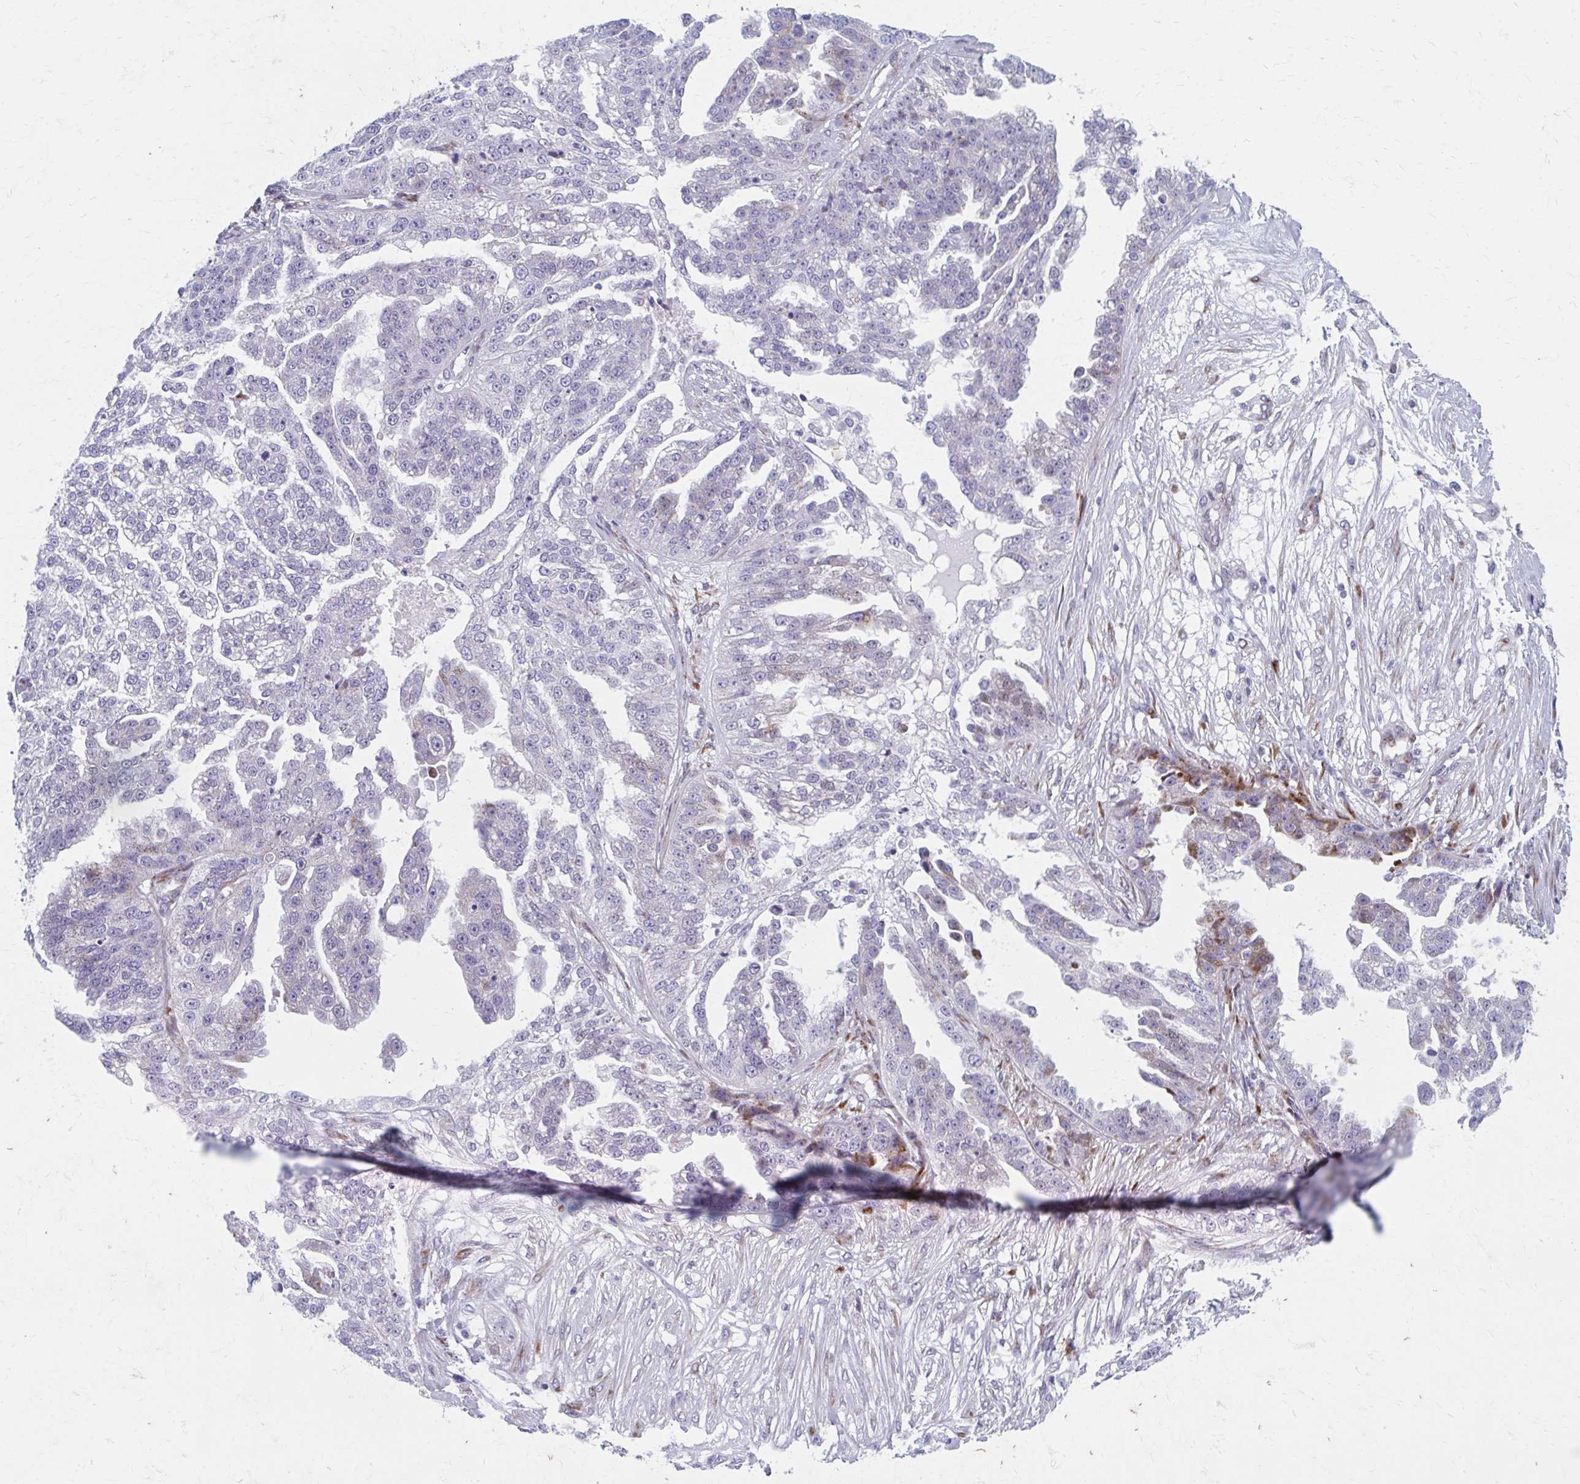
{"staining": {"intensity": "negative", "quantity": "none", "location": "none"}, "tissue": "ovarian cancer", "cell_type": "Tumor cells", "image_type": "cancer", "snomed": [{"axis": "morphology", "description": "Cystadenocarcinoma, serous, NOS"}, {"axis": "topography", "description": "Ovary"}], "caption": "Human ovarian cancer (serous cystadenocarcinoma) stained for a protein using immunohistochemistry exhibits no positivity in tumor cells.", "gene": "OLFM2", "patient": {"sex": "female", "age": 58}}